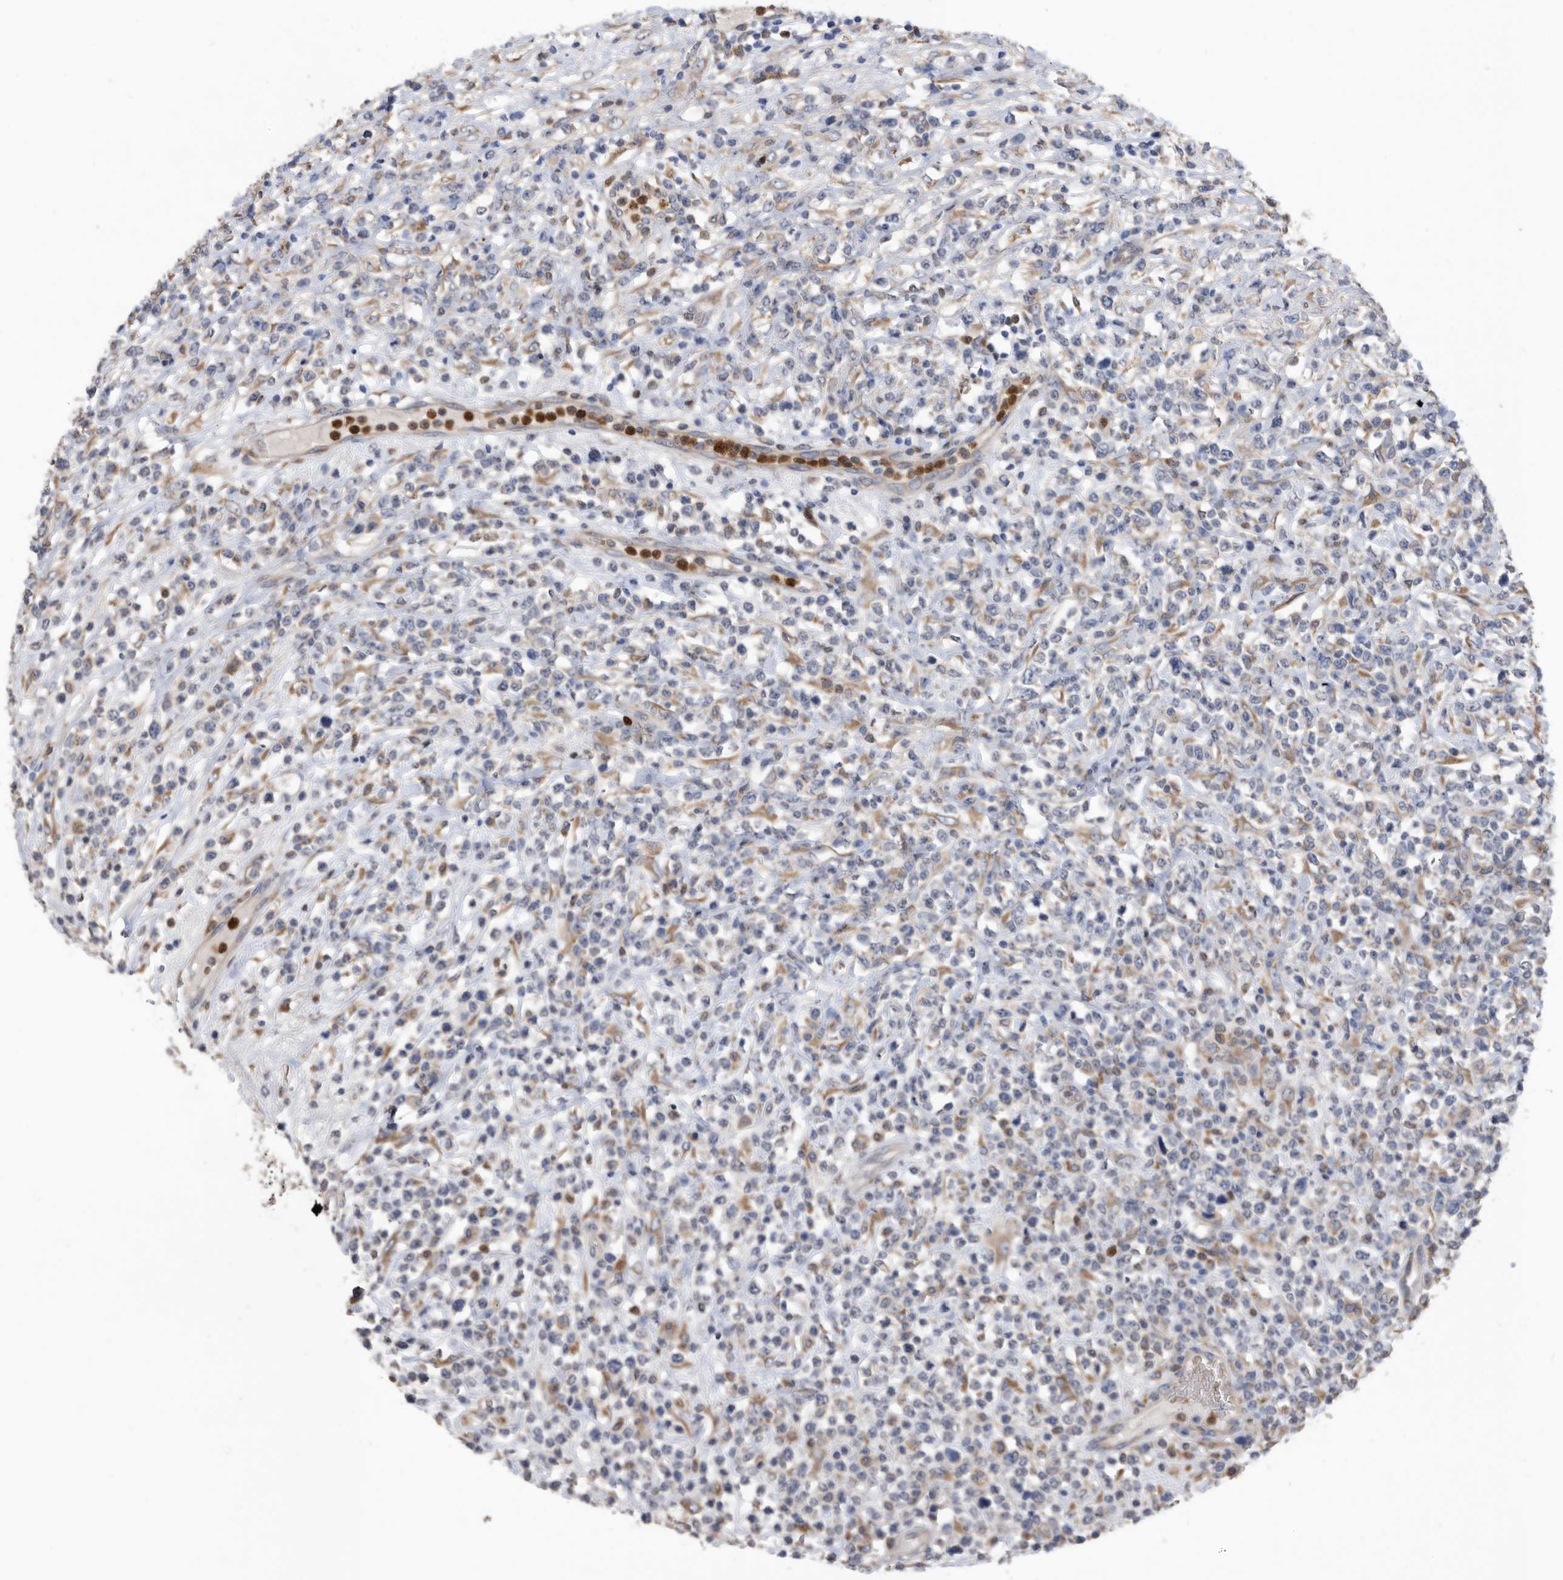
{"staining": {"intensity": "negative", "quantity": "none", "location": "none"}, "tissue": "lymphoma", "cell_type": "Tumor cells", "image_type": "cancer", "snomed": [{"axis": "morphology", "description": "Malignant lymphoma, non-Hodgkin's type, High grade"}, {"axis": "topography", "description": "Colon"}], "caption": "This is an immunohistochemistry (IHC) micrograph of human malignant lymphoma, non-Hodgkin's type (high-grade). There is no staining in tumor cells.", "gene": "CRISPLD2", "patient": {"sex": "female", "age": 53}}